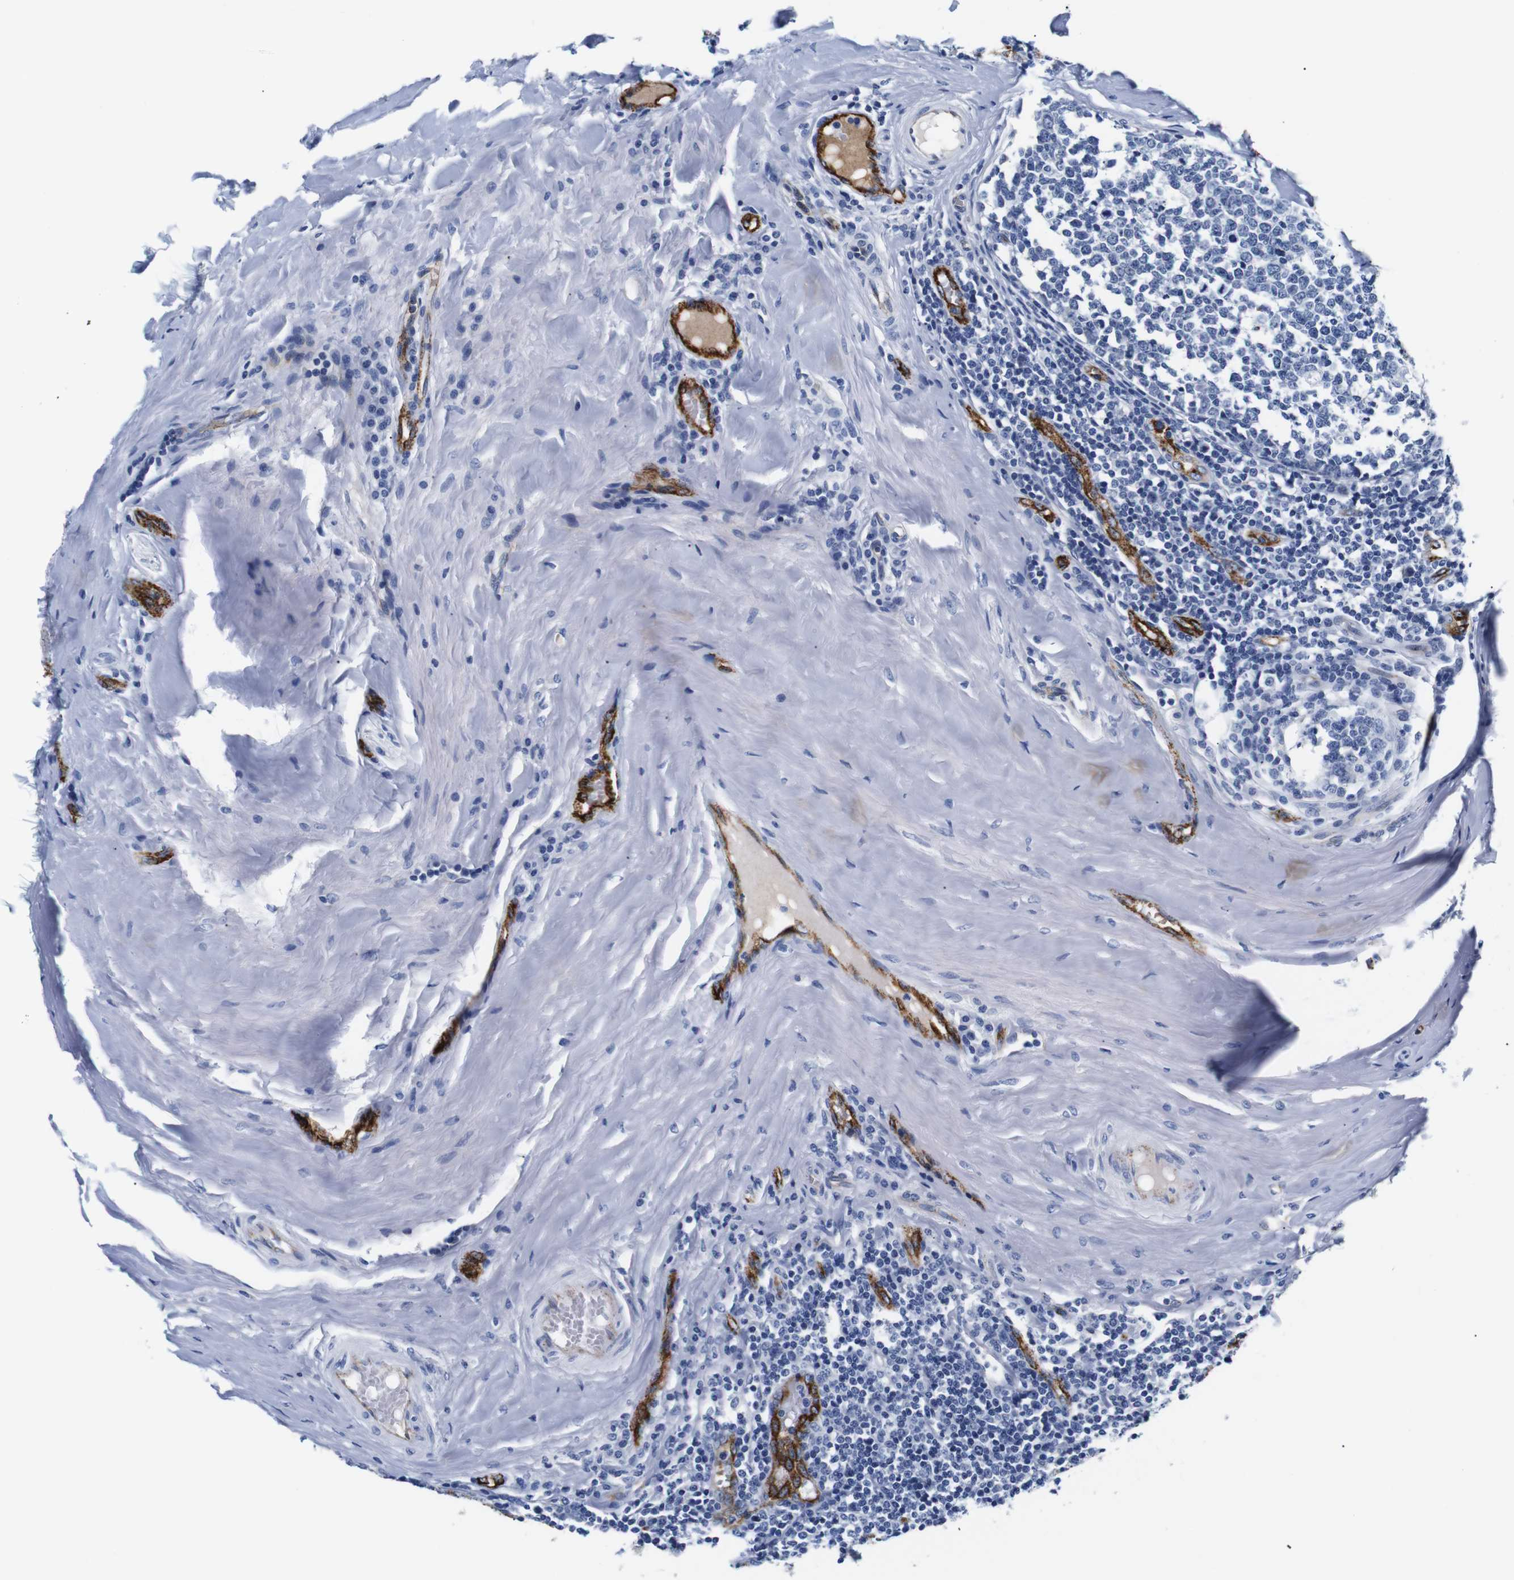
{"staining": {"intensity": "negative", "quantity": "none", "location": "none"}, "tissue": "tonsil", "cell_type": "Germinal center cells", "image_type": "normal", "snomed": [{"axis": "morphology", "description": "Normal tissue, NOS"}, {"axis": "topography", "description": "Tonsil"}], "caption": "Germinal center cells show no significant protein positivity in benign tonsil. Brightfield microscopy of IHC stained with DAB (3,3'-diaminobenzidine) (brown) and hematoxylin (blue), captured at high magnification.", "gene": "MUC4", "patient": {"sex": "female", "age": 19}}